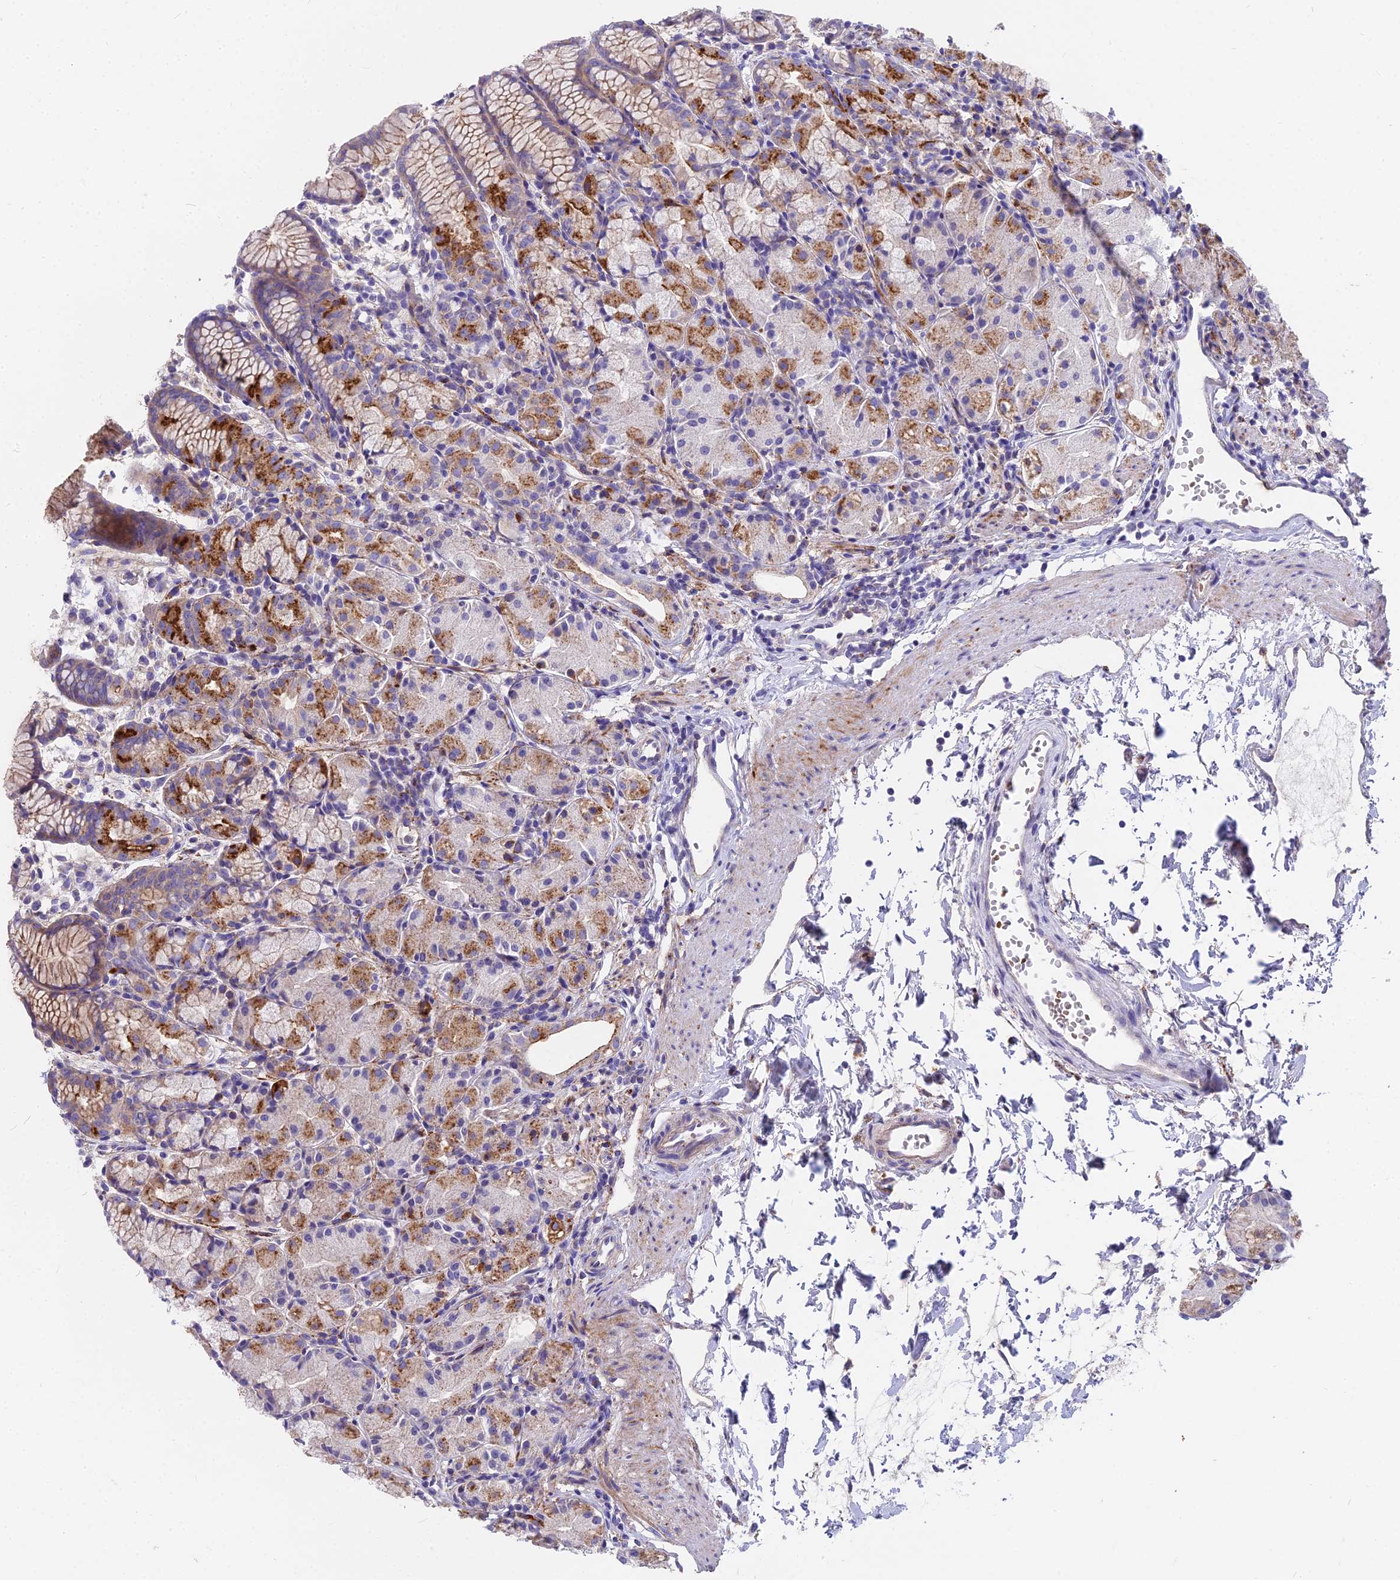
{"staining": {"intensity": "moderate", "quantity": "25%-75%", "location": "cytoplasmic/membranous"}, "tissue": "stomach", "cell_type": "Glandular cells", "image_type": "normal", "snomed": [{"axis": "morphology", "description": "Normal tissue, NOS"}, {"axis": "topography", "description": "Stomach, upper"}], "caption": "Brown immunohistochemical staining in benign human stomach displays moderate cytoplasmic/membranous expression in approximately 25%-75% of glandular cells.", "gene": "FRMPD1", "patient": {"sex": "male", "age": 47}}